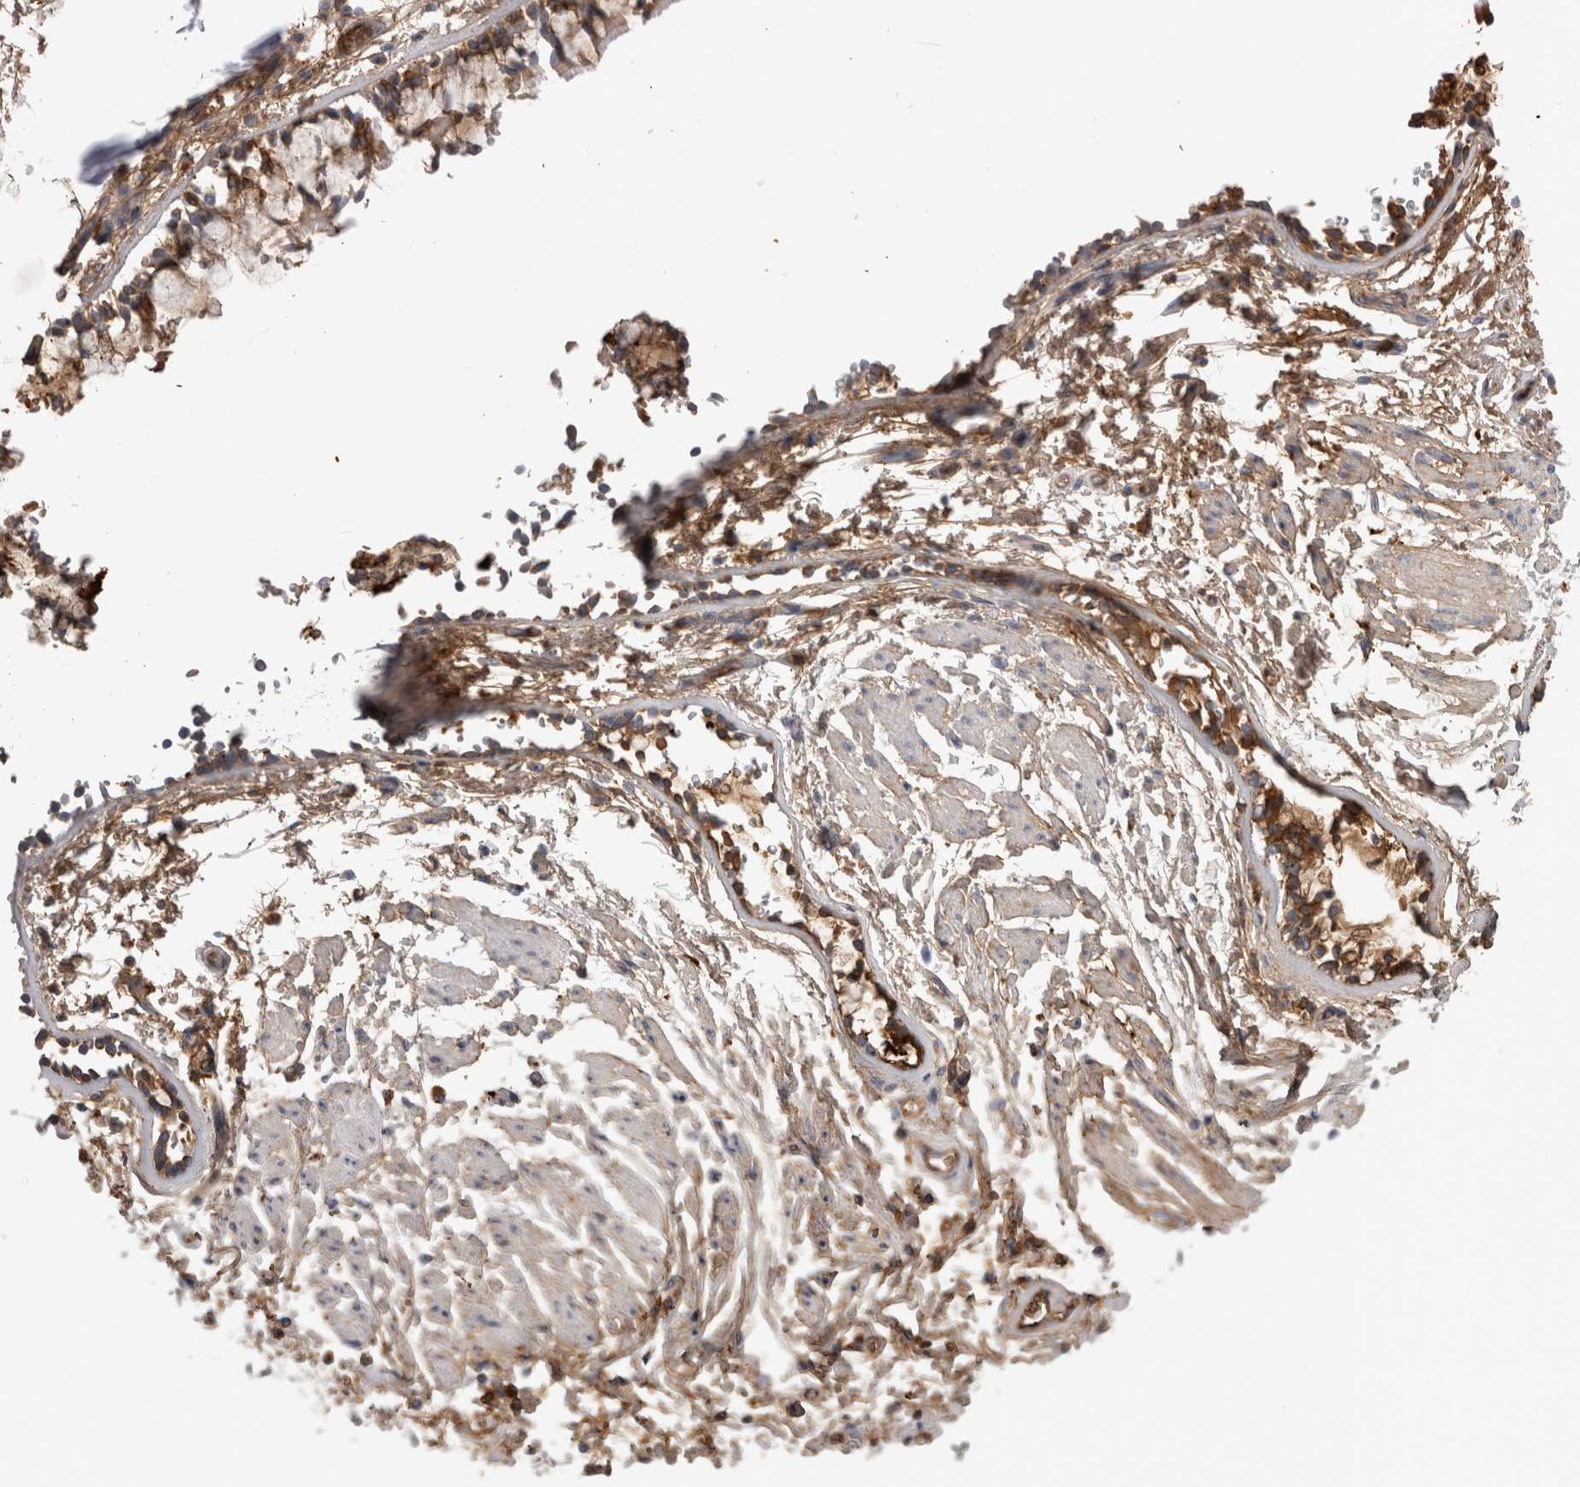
{"staining": {"intensity": "weak", "quantity": ">75%", "location": "cytoplasmic/membranous"}, "tissue": "soft tissue", "cell_type": "Fibroblasts", "image_type": "normal", "snomed": [{"axis": "morphology", "description": "Normal tissue, NOS"}, {"axis": "topography", "description": "Cartilage tissue"}, {"axis": "topography", "description": "Lung"}], "caption": "Protein expression by immunohistochemistry (IHC) shows weak cytoplasmic/membranous expression in approximately >75% of fibroblasts in normal soft tissue. (Brightfield microscopy of DAB IHC at high magnification).", "gene": "TBCE", "patient": {"sex": "female", "age": 77}}